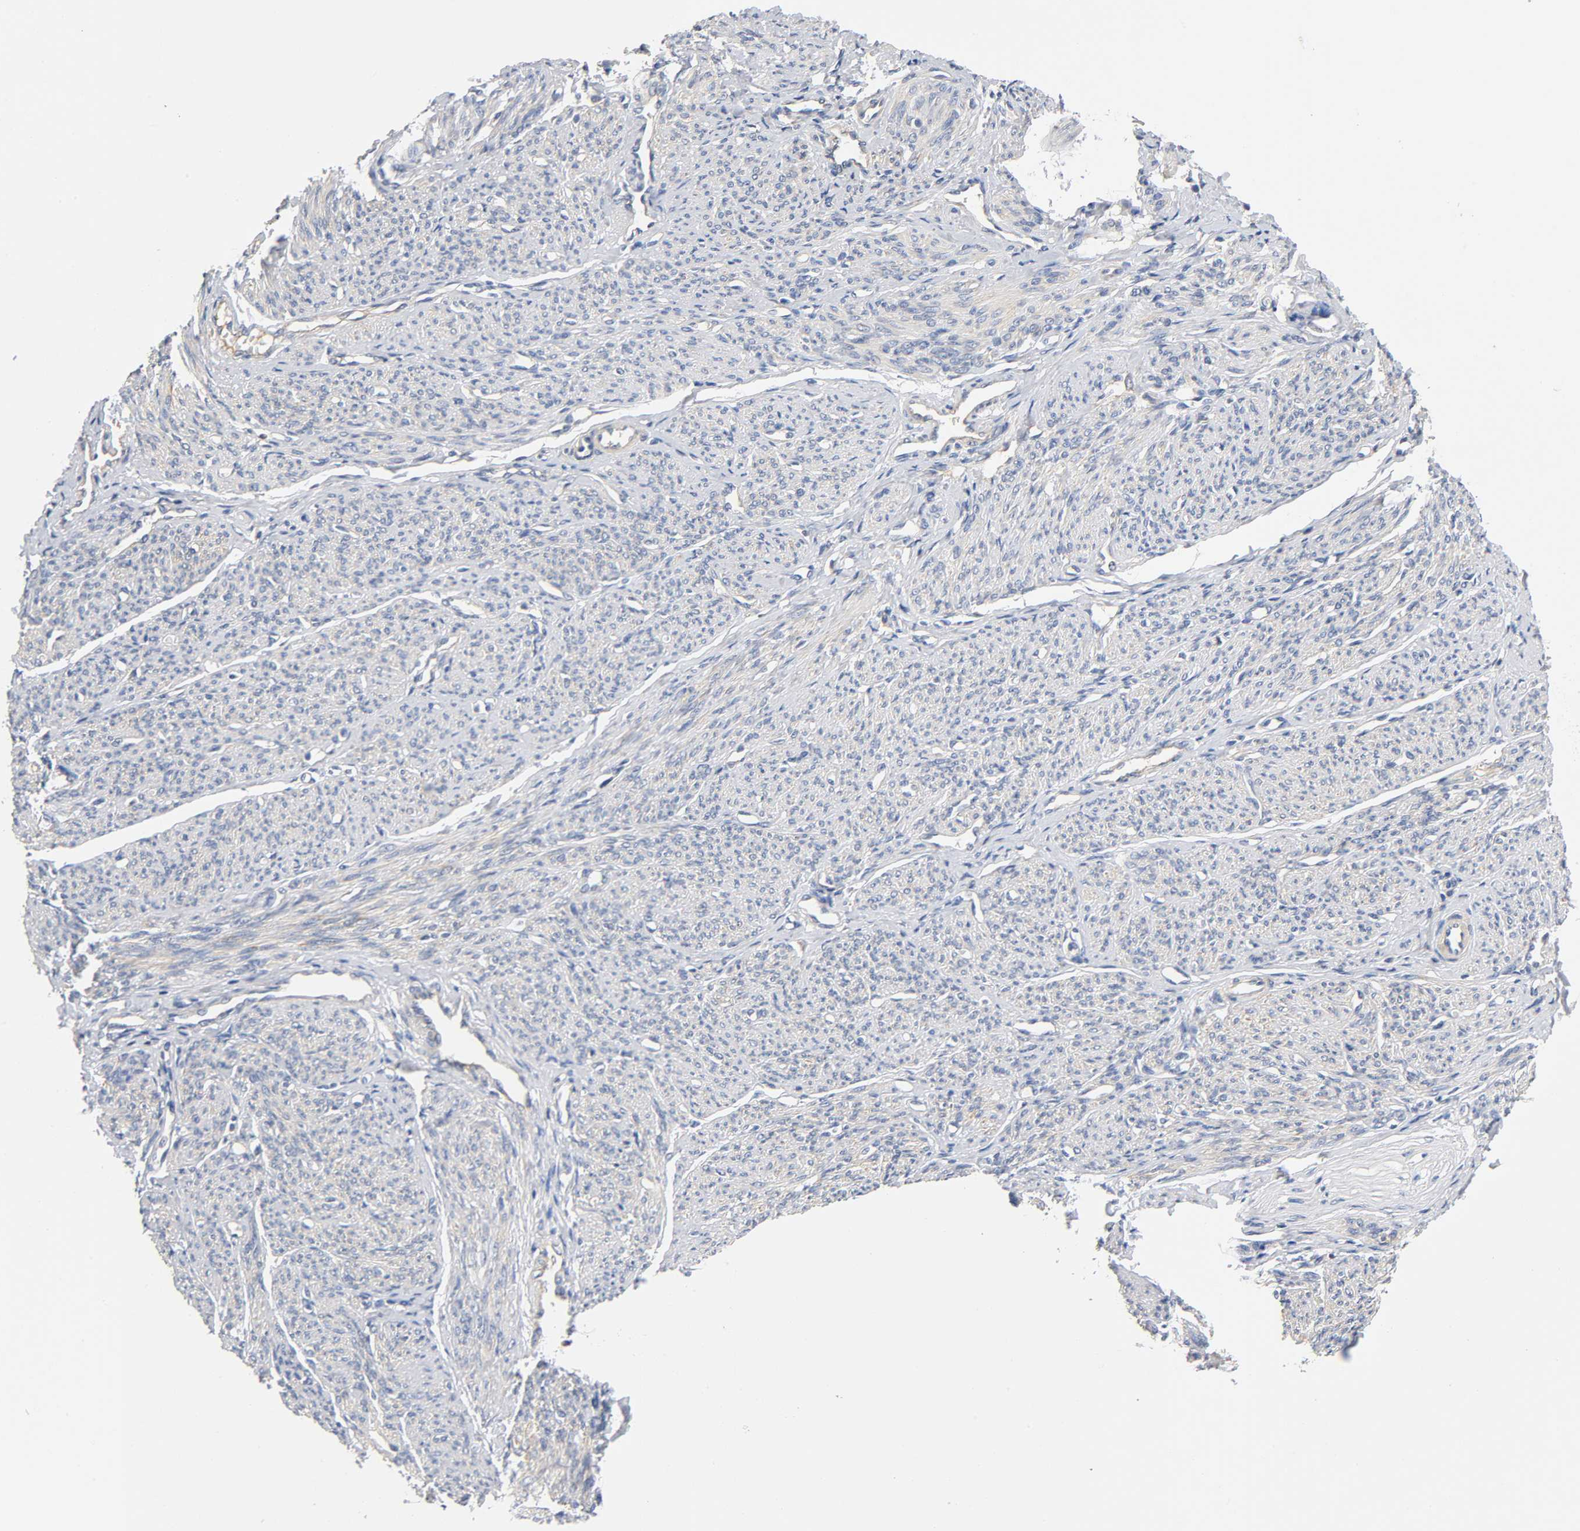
{"staining": {"intensity": "moderate", "quantity": ">75%", "location": "cytoplasmic/membranous"}, "tissue": "smooth muscle", "cell_type": "Smooth muscle cells", "image_type": "normal", "snomed": [{"axis": "morphology", "description": "Normal tissue, NOS"}, {"axis": "topography", "description": "Smooth muscle"}], "caption": "Human smooth muscle stained with a brown dye exhibits moderate cytoplasmic/membranous positive positivity in approximately >75% of smooth muscle cells.", "gene": "TNC", "patient": {"sex": "female", "age": 65}}